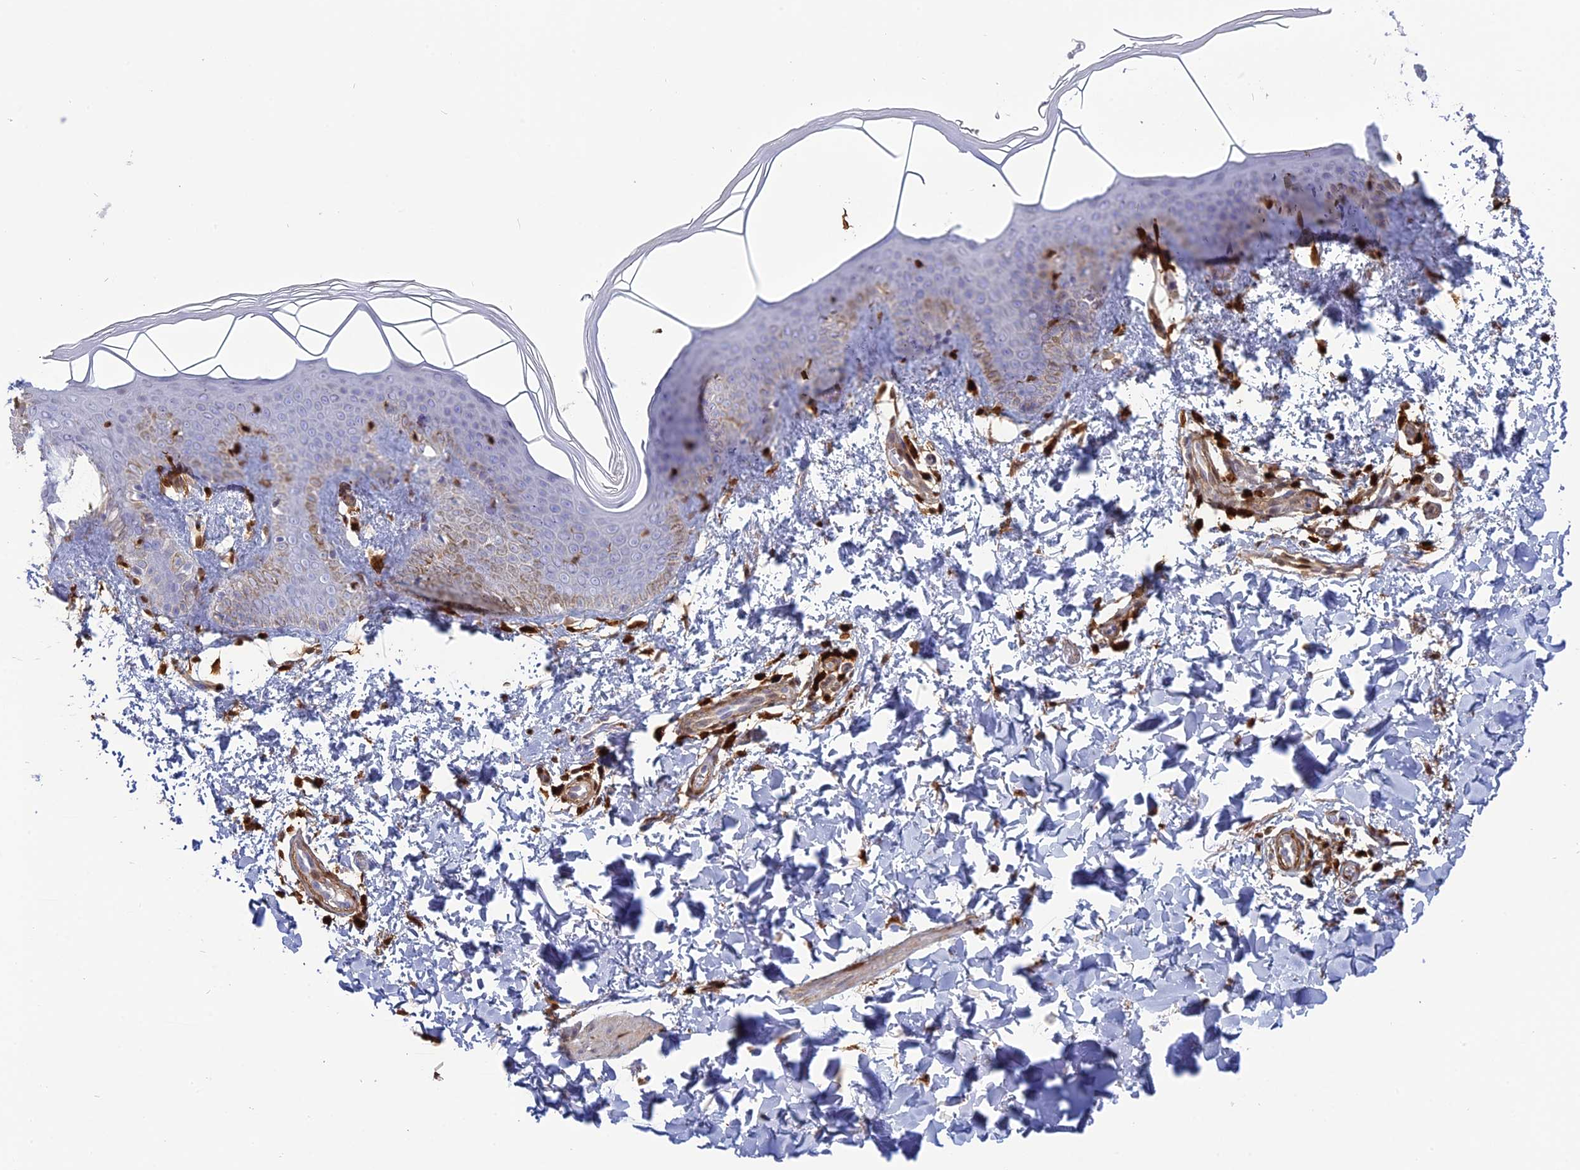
{"staining": {"intensity": "negative", "quantity": "none", "location": "none"}, "tissue": "skin", "cell_type": "Fibroblasts", "image_type": "normal", "snomed": [{"axis": "morphology", "description": "Normal tissue, NOS"}, {"axis": "topography", "description": "Skin"}], "caption": "A histopathology image of human skin is negative for staining in fibroblasts. The staining is performed using DAB (3,3'-diaminobenzidine) brown chromogen with nuclei counter-stained in using hematoxylin.", "gene": "PGBD4", "patient": {"sex": "male", "age": 36}}